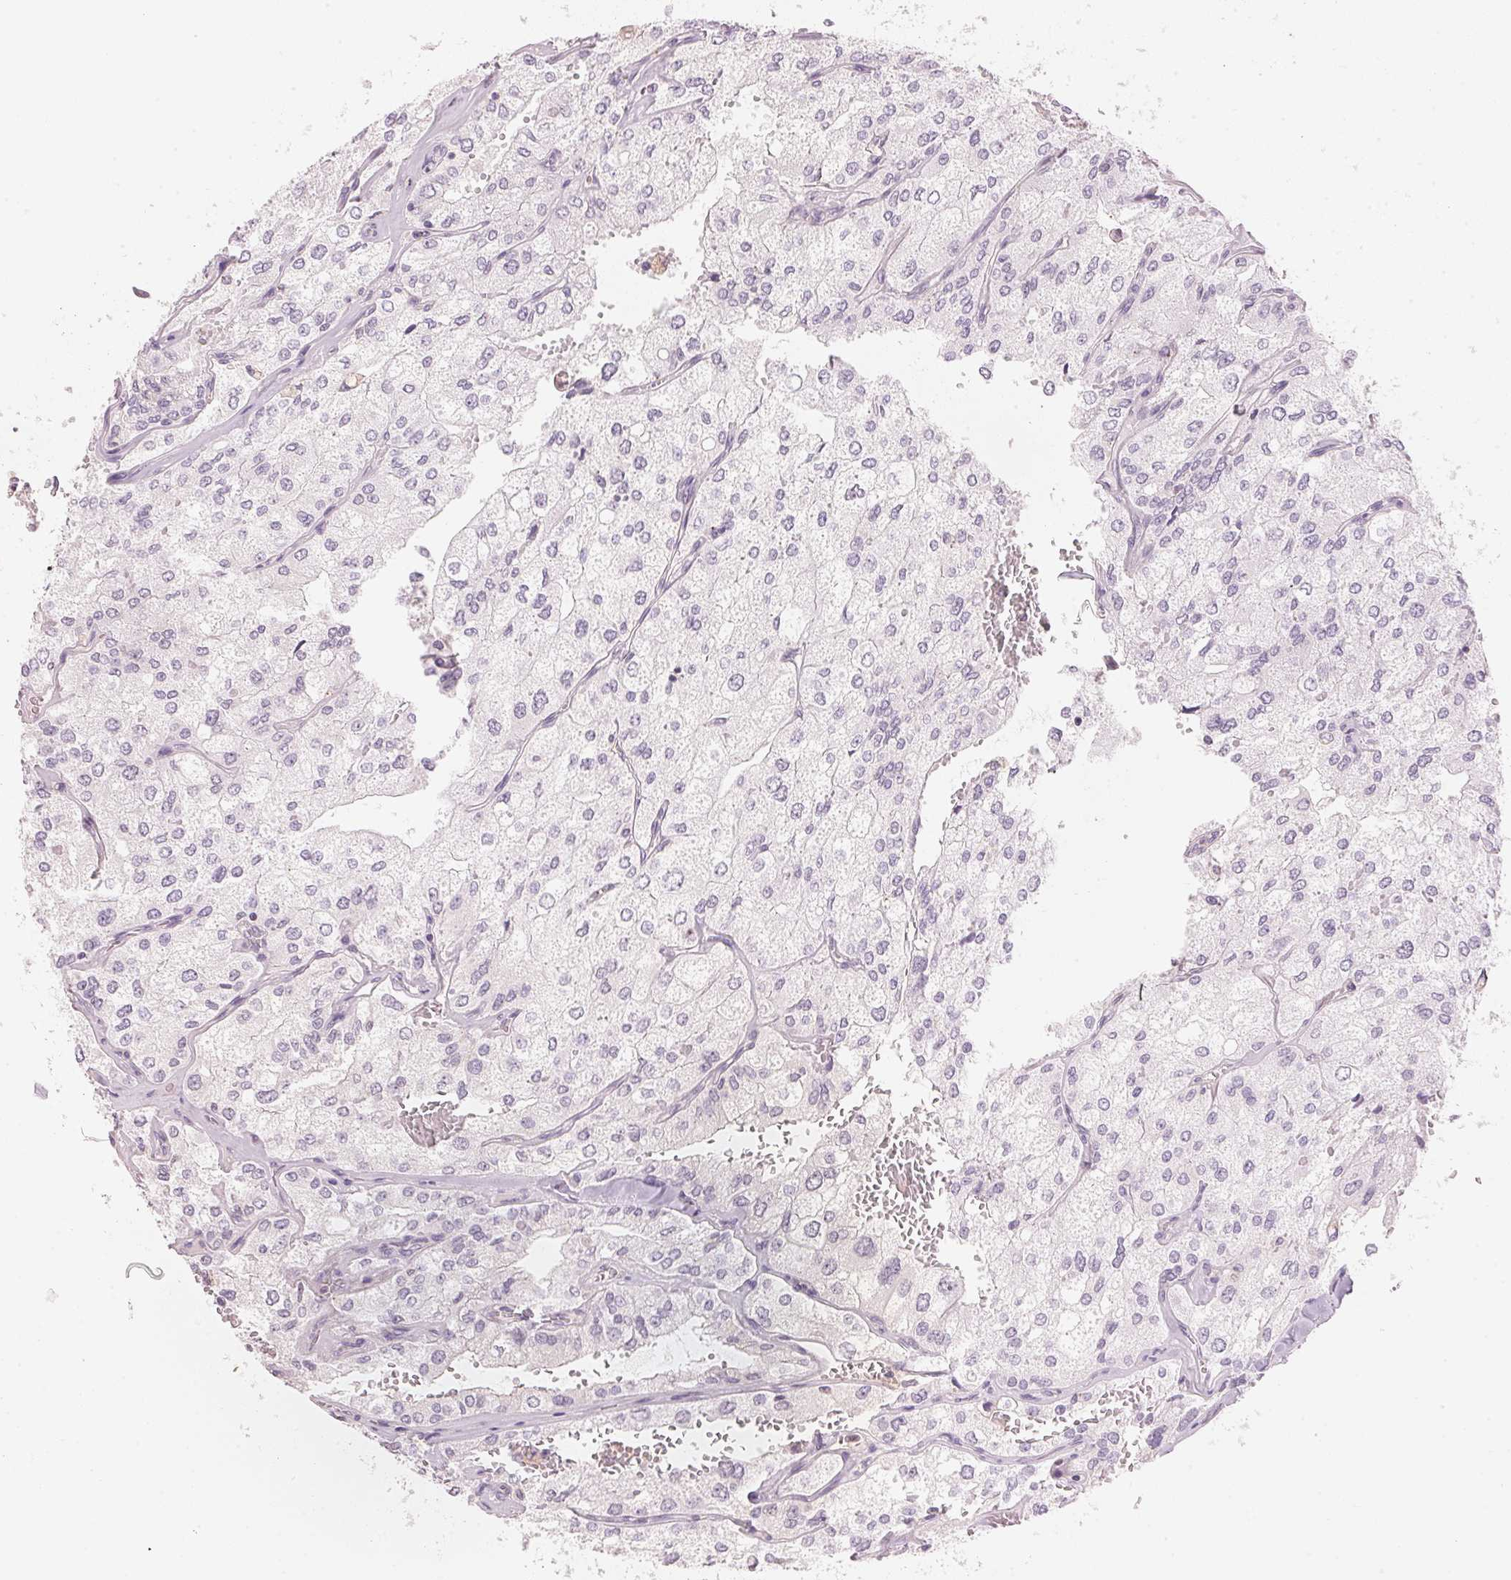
{"staining": {"intensity": "negative", "quantity": "none", "location": "none"}, "tissue": "renal cancer", "cell_type": "Tumor cells", "image_type": "cancer", "snomed": [{"axis": "morphology", "description": "Adenocarcinoma, NOS"}, {"axis": "topography", "description": "Kidney"}], "caption": "Immunohistochemistry (IHC) micrograph of neoplastic tissue: human adenocarcinoma (renal) stained with DAB (3,3'-diaminobenzidine) reveals no significant protein expression in tumor cells. Nuclei are stained in blue.", "gene": "HOXB13", "patient": {"sex": "female", "age": 70}}